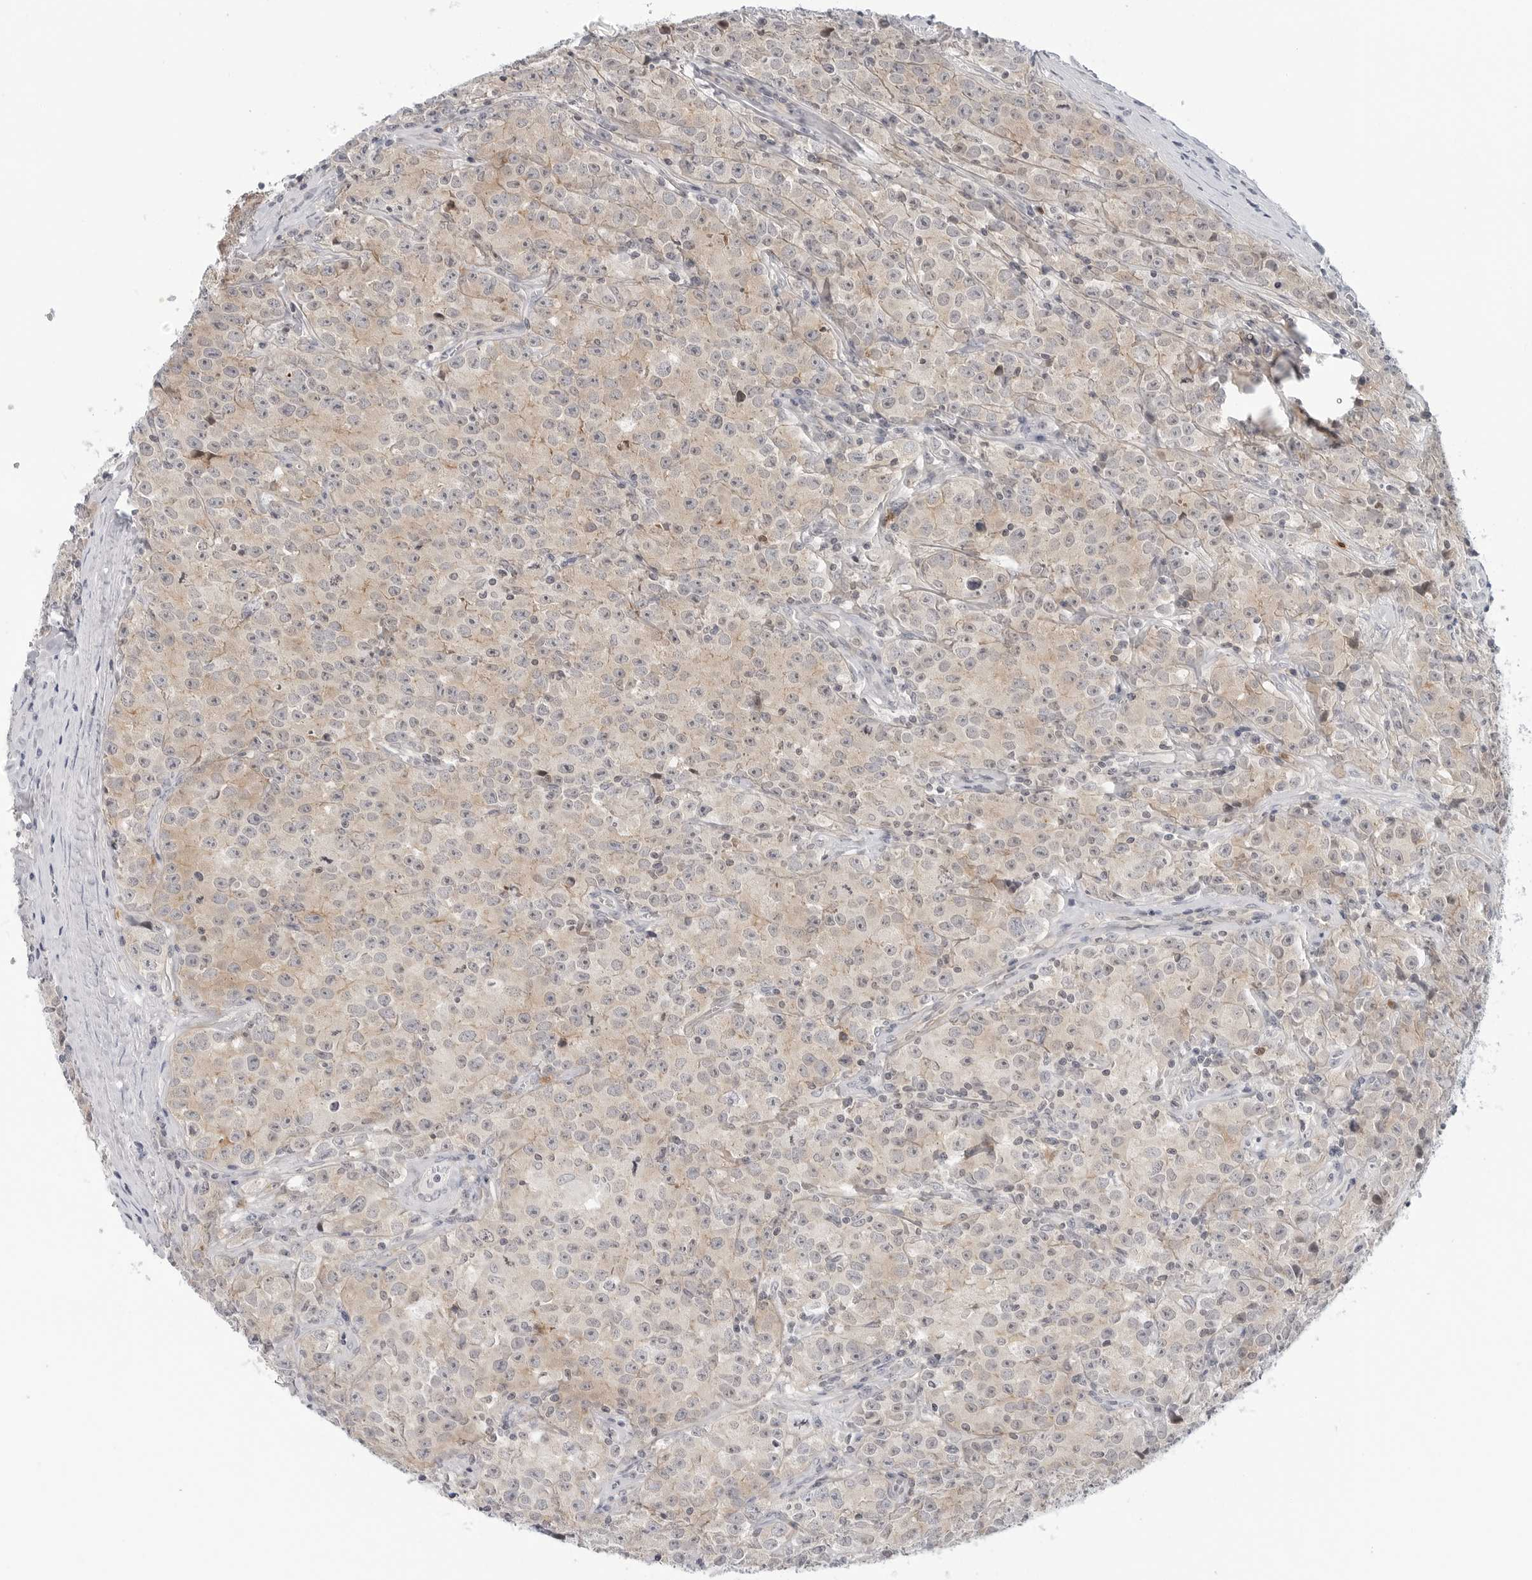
{"staining": {"intensity": "negative", "quantity": "none", "location": "none"}, "tissue": "testis cancer", "cell_type": "Tumor cells", "image_type": "cancer", "snomed": [{"axis": "morphology", "description": "Seminoma, NOS"}, {"axis": "morphology", "description": "Carcinoma, Embryonal, NOS"}, {"axis": "topography", "description": "Testis"}], "caption": "Immunohistochemistry of human testis cancer displays no staining in tumor cells.", "gene": "STXBP3", "patient": {"sex": "male", "age": 43}}